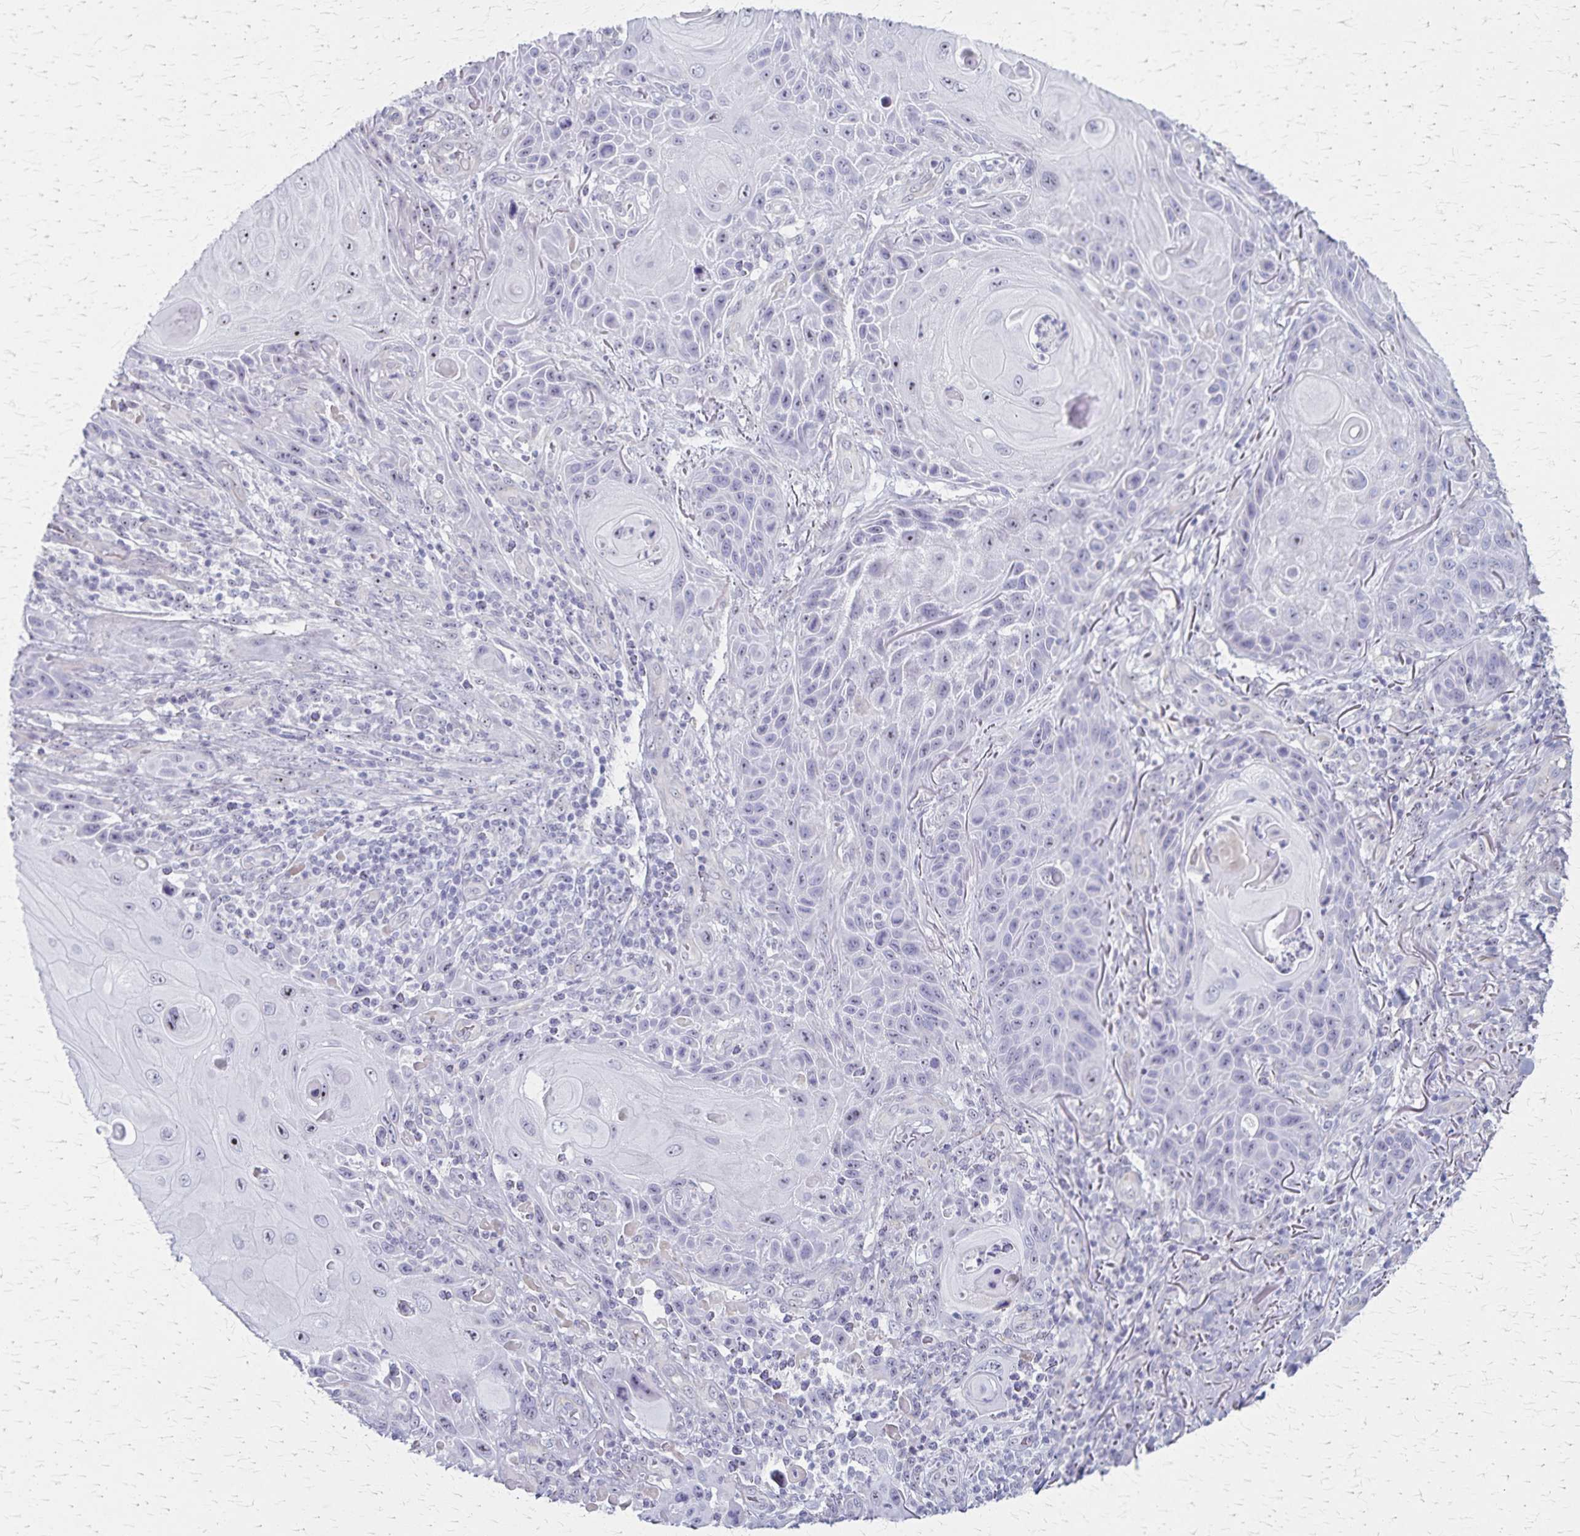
{"staining": {"intensity": "moderate", "quantity": "<25%", "location": "nuclear"}, "tissue": "skin cancer", "cell_type": "Tumor cells", "image_type": "cancer", "snomed": [{"axis": "morphology", "description": "Squamous cell carcinoma, NOS"}, {"axis": "topography", "description": "Skin"}], "caption": "Immunohistochemical staining of skin cancer (squamous cell carcinoma) displays moderate nuclear protein positivity in approximately <25% of tumor cells.", "gene": "DLK2", "patient": {"sex": "female", "age": 94}}